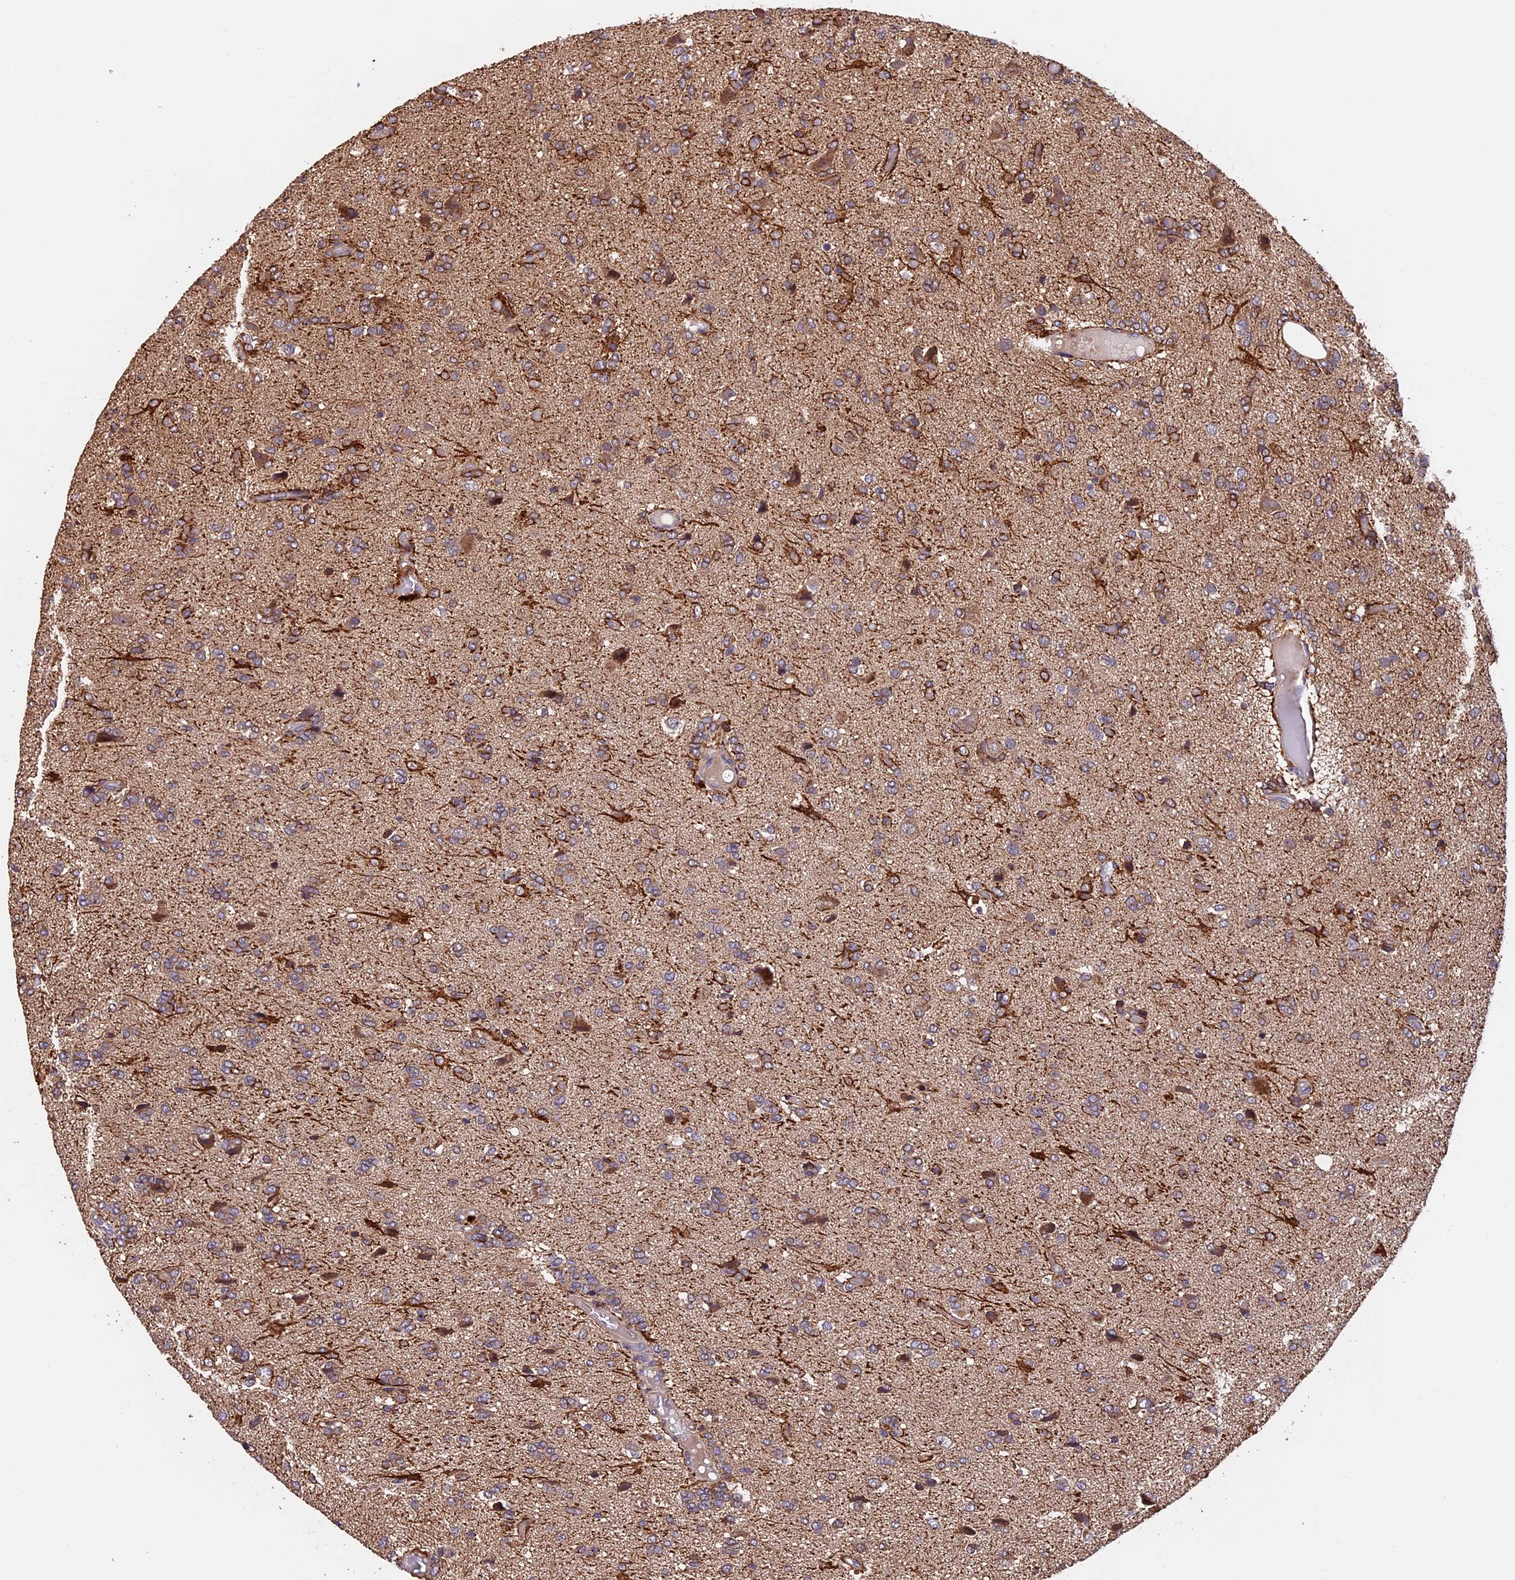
{"staining": {"intensity": "moderate", "quantity": "25%-75%", "location": "cytoplasmic/membranous"}, "tissue": "glioma", "cell_type": "Tumor cells", "image_type": "cancer", "snomed": [{"axis": "morphology", "description": "Glioma, malignant, High grade"}, {"axis": "topography", "description": "Brain"}], "caption": "This is an image of IHC staining of glioma, which shows moderate staining in the cytoplasmic/membranous of tumor cells.", "gene": "PKD2L2", "patient": {"sex": "female", "age": 59}}